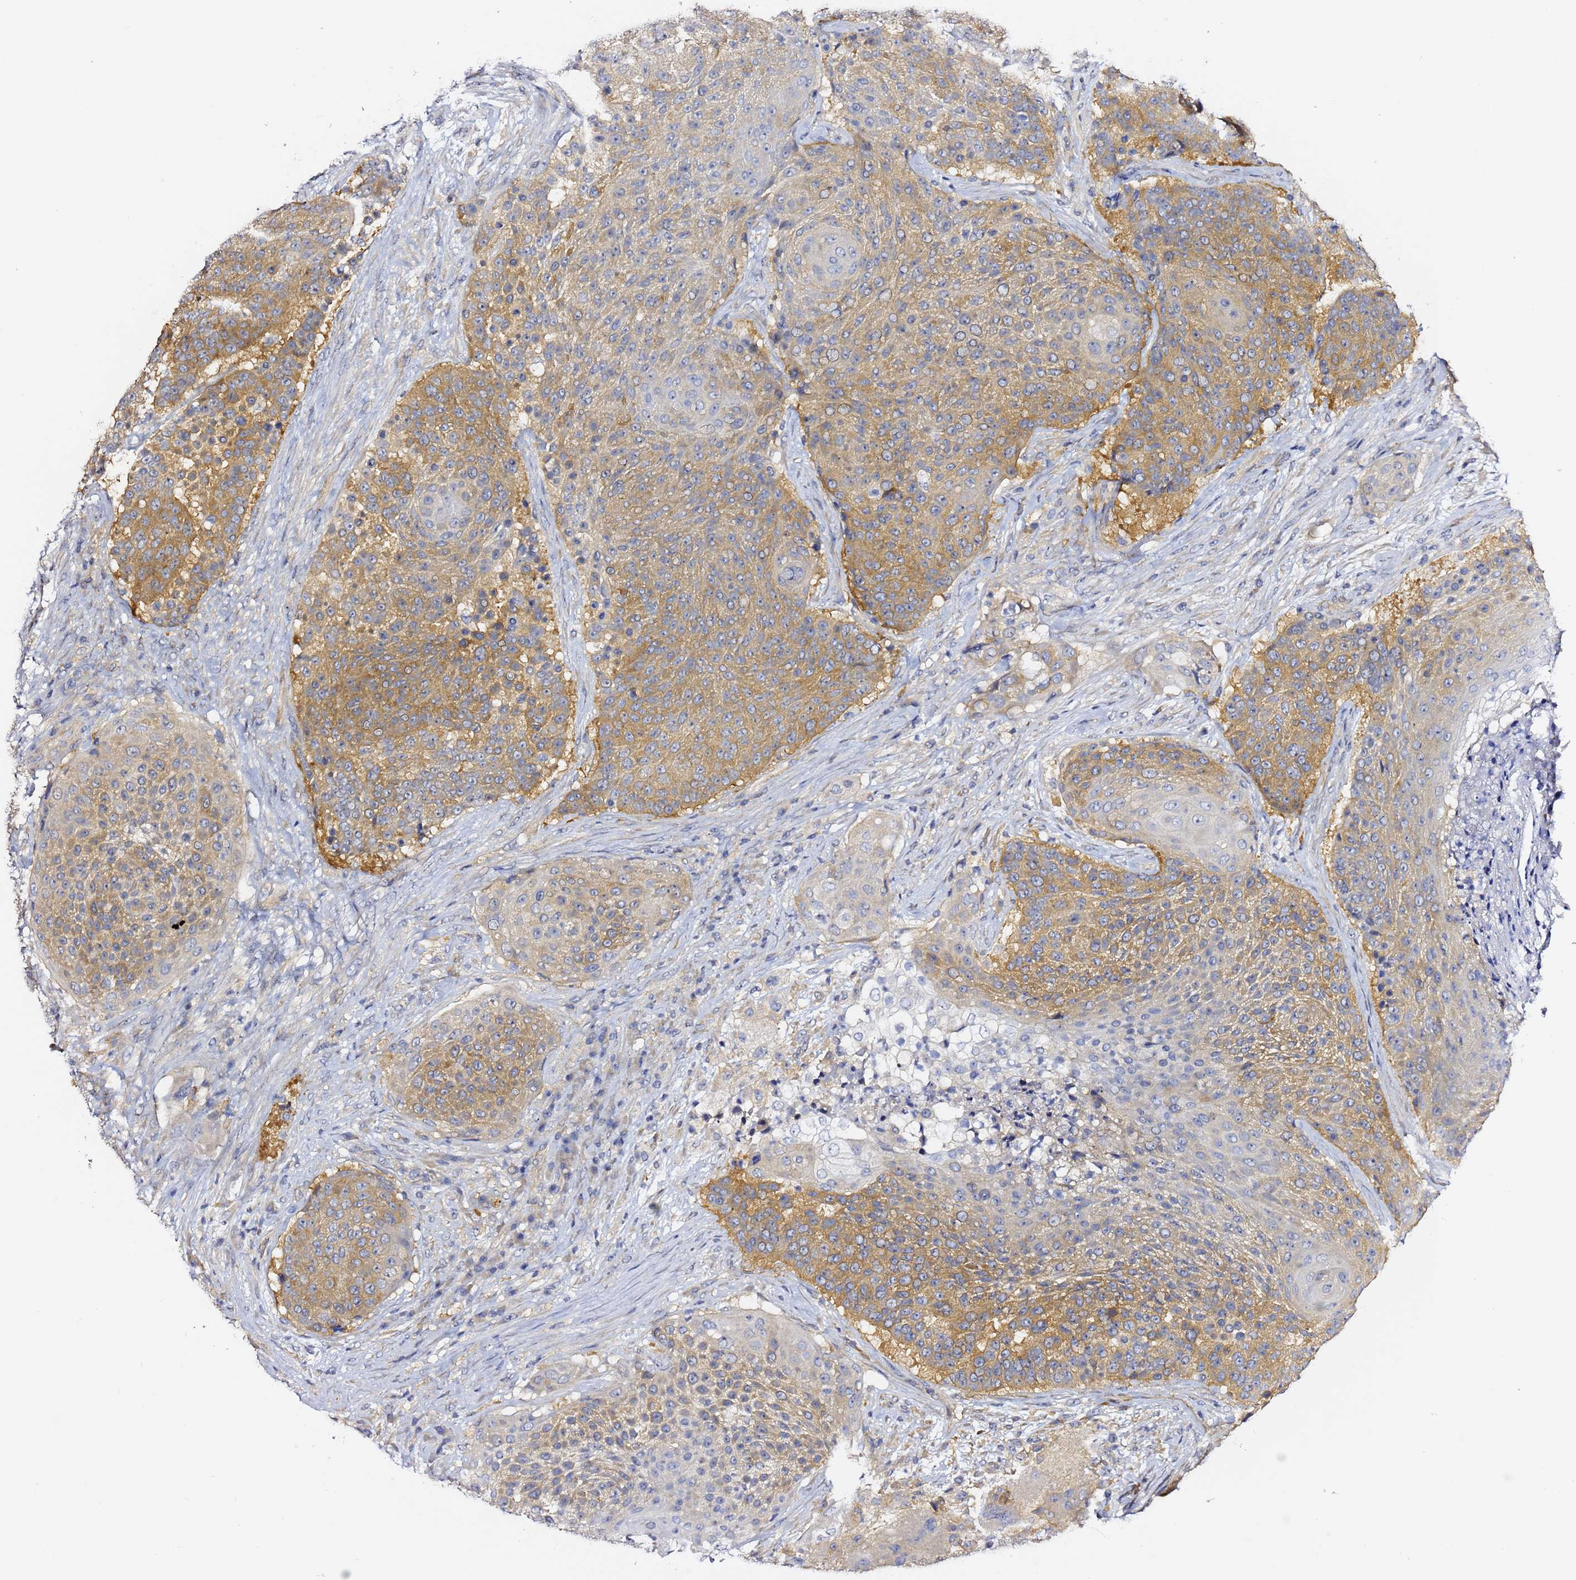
{"staining": {"intensity": "moderate", "quantity": ">75%", "location": "cytoplasmic/membranous"}, "tissue": "urothelial cancer", "cell_type": "Tumor cells", "image_type": "cancer", "snomed": [{"axis": "morphology", "description": "Urothelial carcinoma, High grade"}, {"axis": "topography", "description": "Urinary bladder"}], "caption": "Moderate cytoplasmic/membranous staining for a protein is seen in approximately >75% of tumor cells of urothelial carcinoma (high-grade) using IHC.", "gene": "LENG1", "patient": {"sex": "female", "age": 63}}